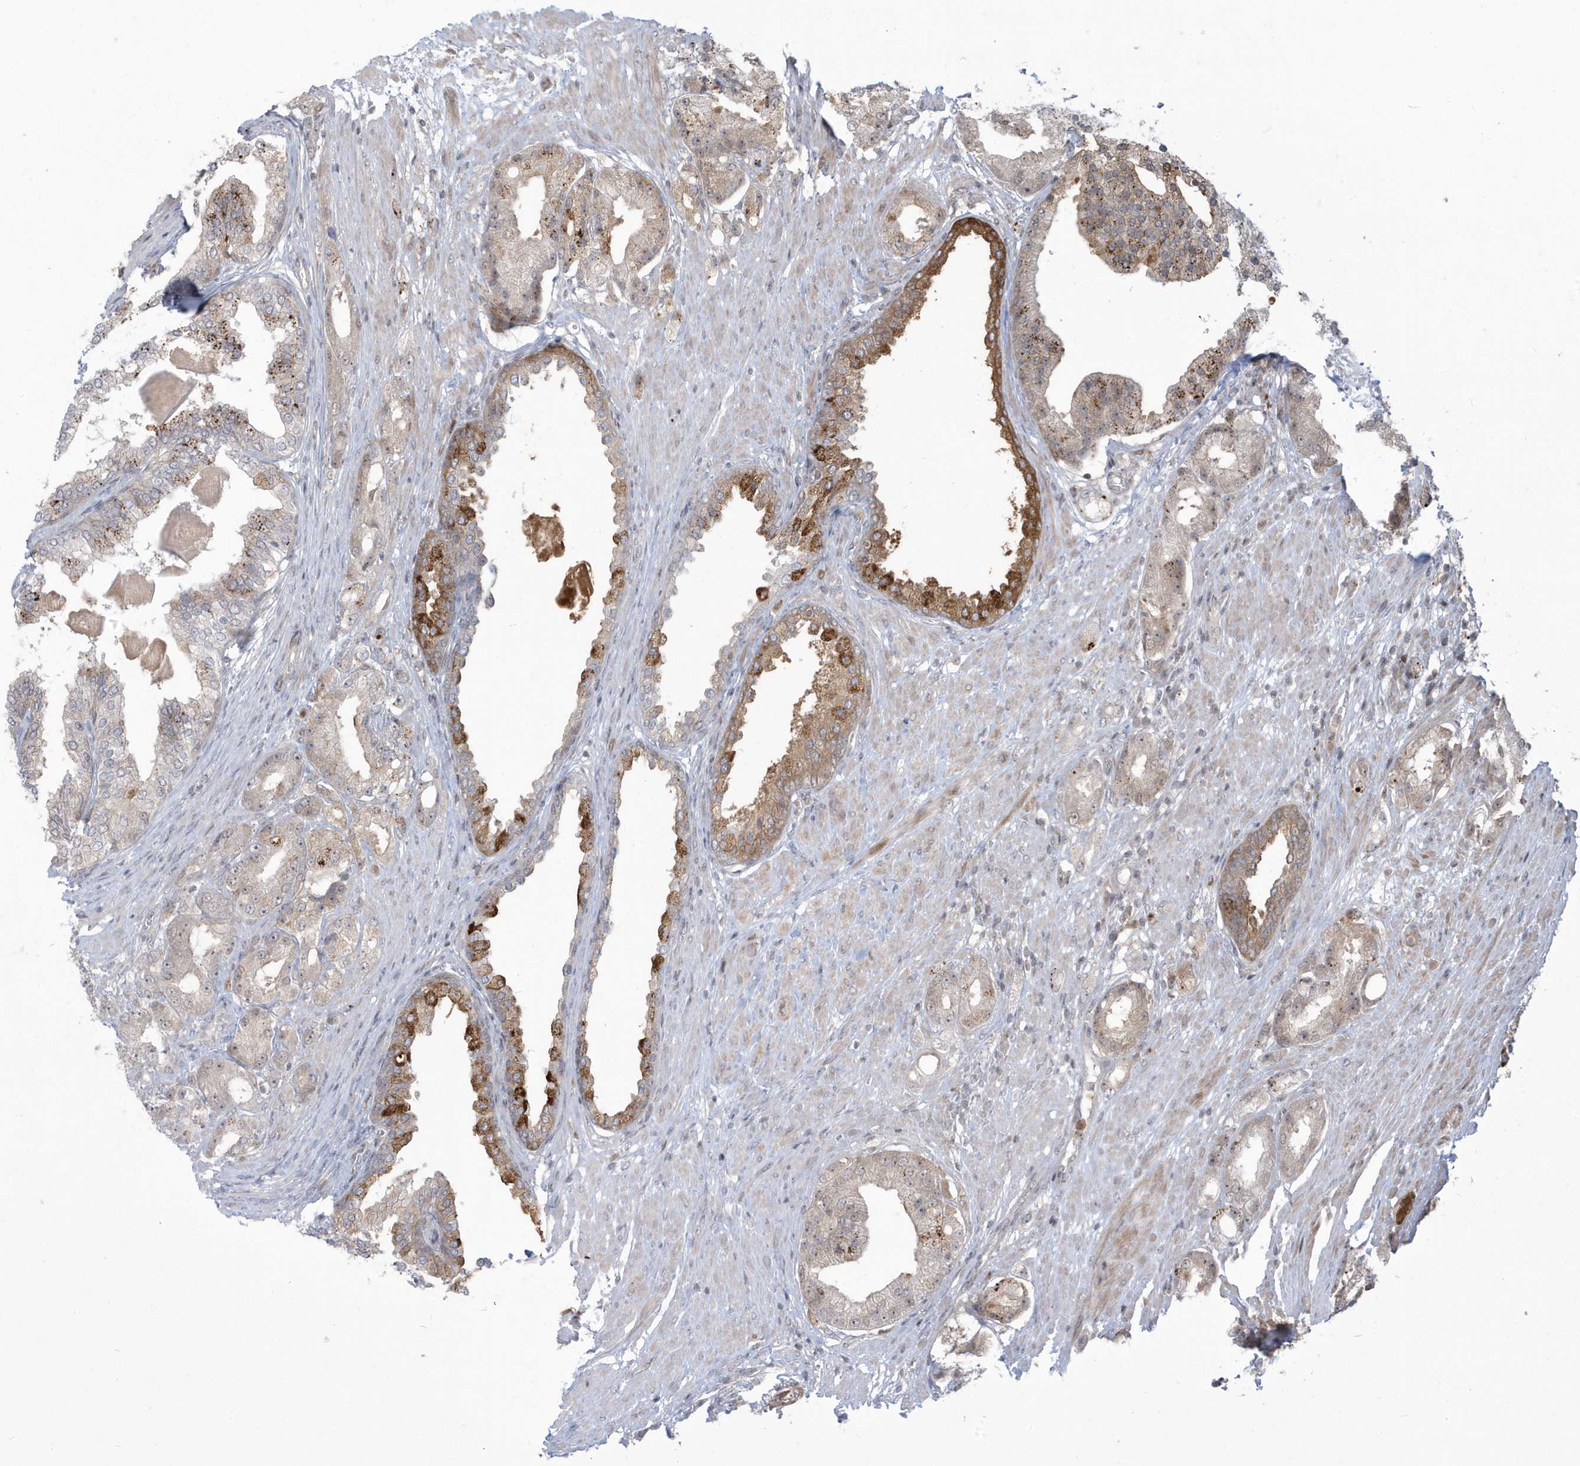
{"staining": {"intensity": "moderate", "quantity": "25%-75%", "location": "cytoplasmic/membranous"}, "tissue": "prostate cancer", "cell_type": "Tumor cells", "image_type": "cancer", "snomed": [{"axis": "morphology", "description": "Adenocarcinoma, Low grade"}, {"axis": "topography", "description": "Prostate"}], "caption": "Protein expression analysis of prostate cancer (low-grade adenocarcinoma) demonstrates moderate cytoplasmic/membranous positivity in about 25%-75% of tumor cells. The protein is shown in brown color, while the nuclei are stained blue.", "gene": "C1orf52", "patient": {"sex": "male", "age": 67}}